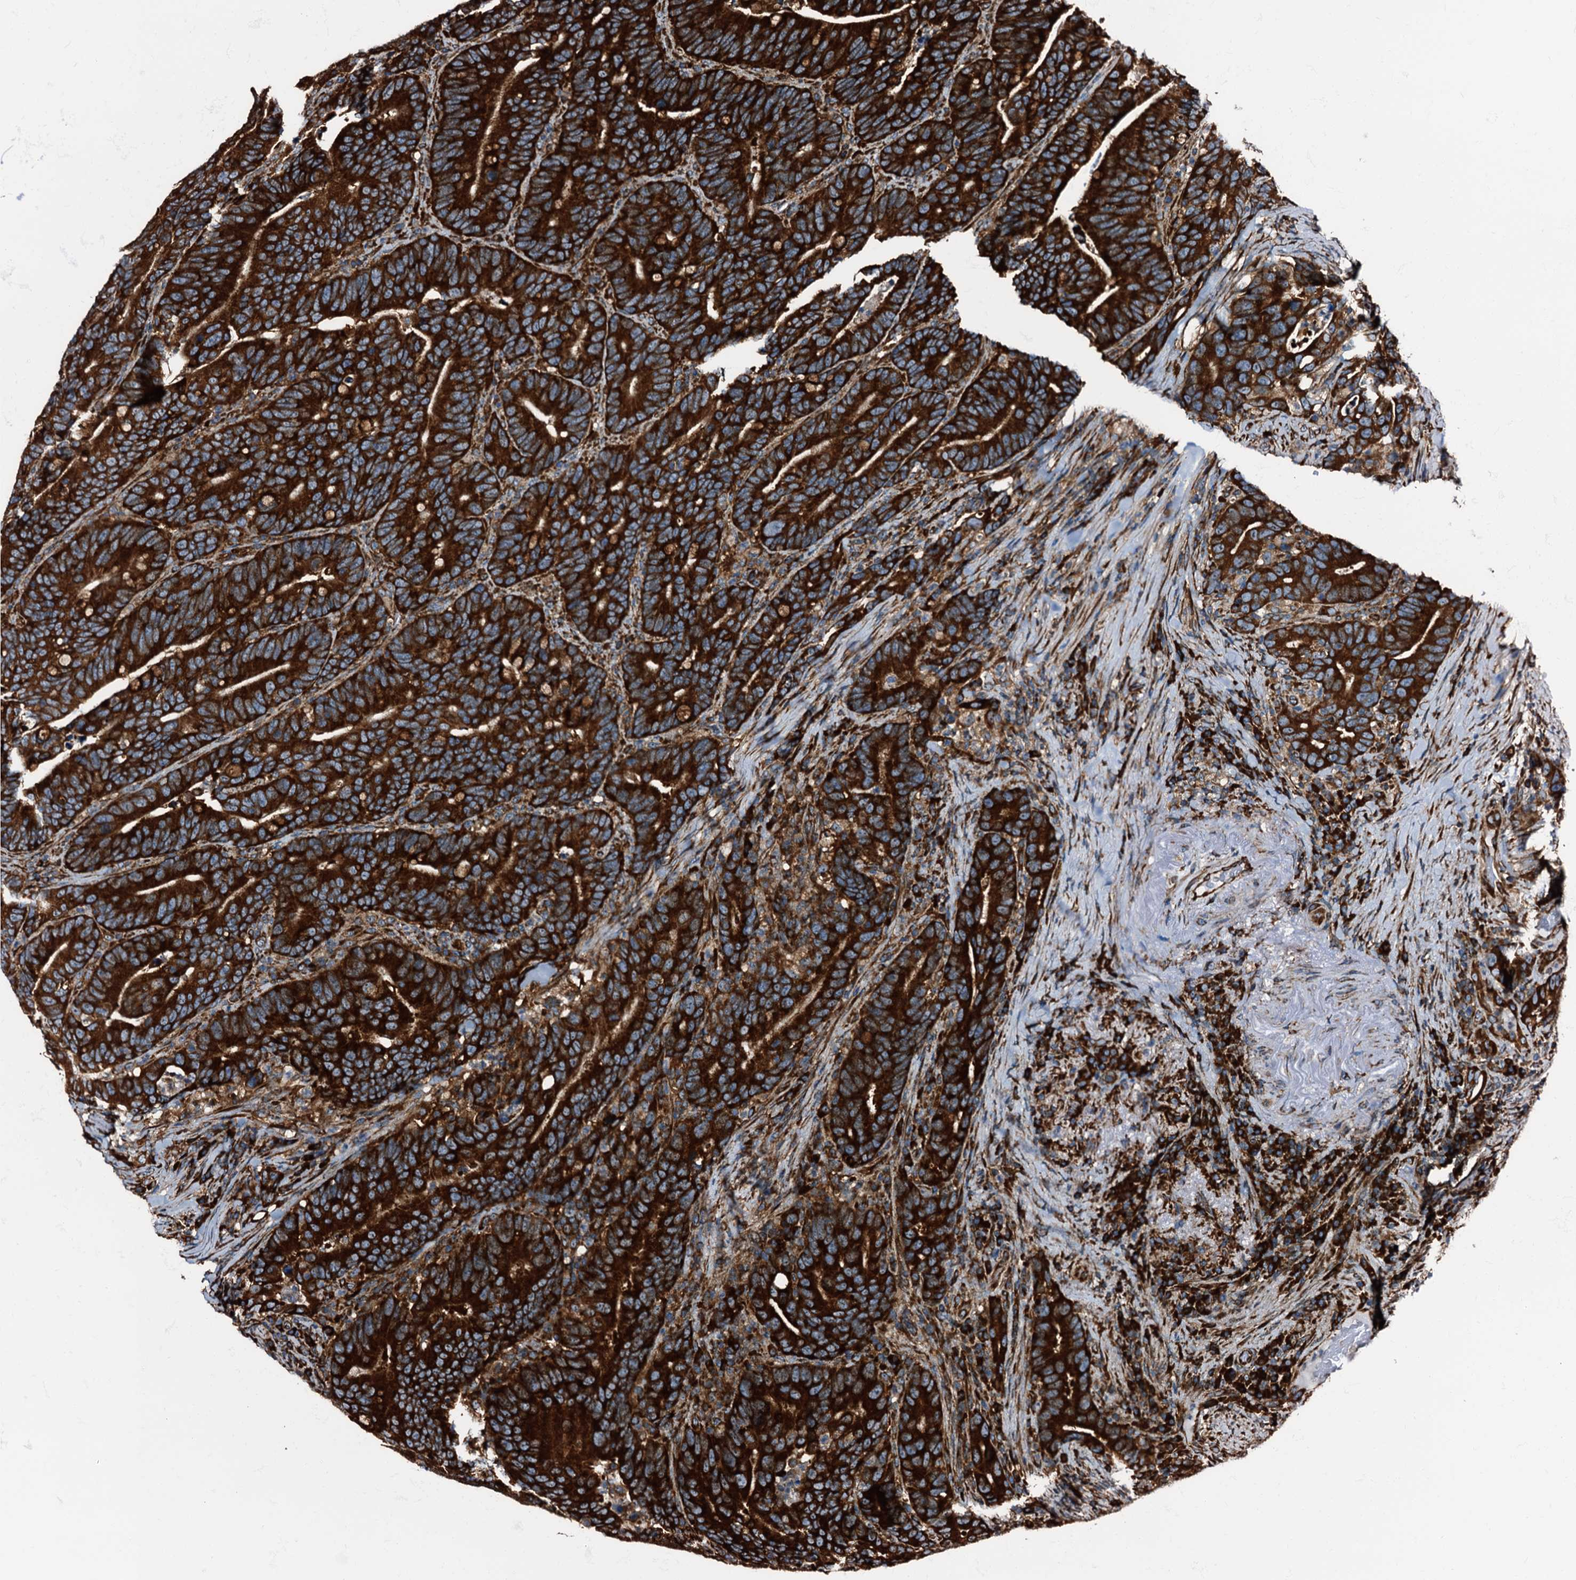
{"staining": {"intensity": "strong", "quantity": ">75%", "location": "cytoplasmic/membranous"}, "tissue": "colorectal cancer", "cell_type": "Tumor cells", "image_type": "cancer", "snomed": [{"axis": "morphology", "description": "Adenocarcinoma, NOS"}, {"axis": "topography", "description": "Colon"}], "caption": "Immunohistochemical staining of human colorectal cancer demonstrates strong cytoplasmic/membranous protein positivity in approximately >75% of tumor cells.", "gene": "ATP2C1", "patient": {"sex": "female", "age": 66}}